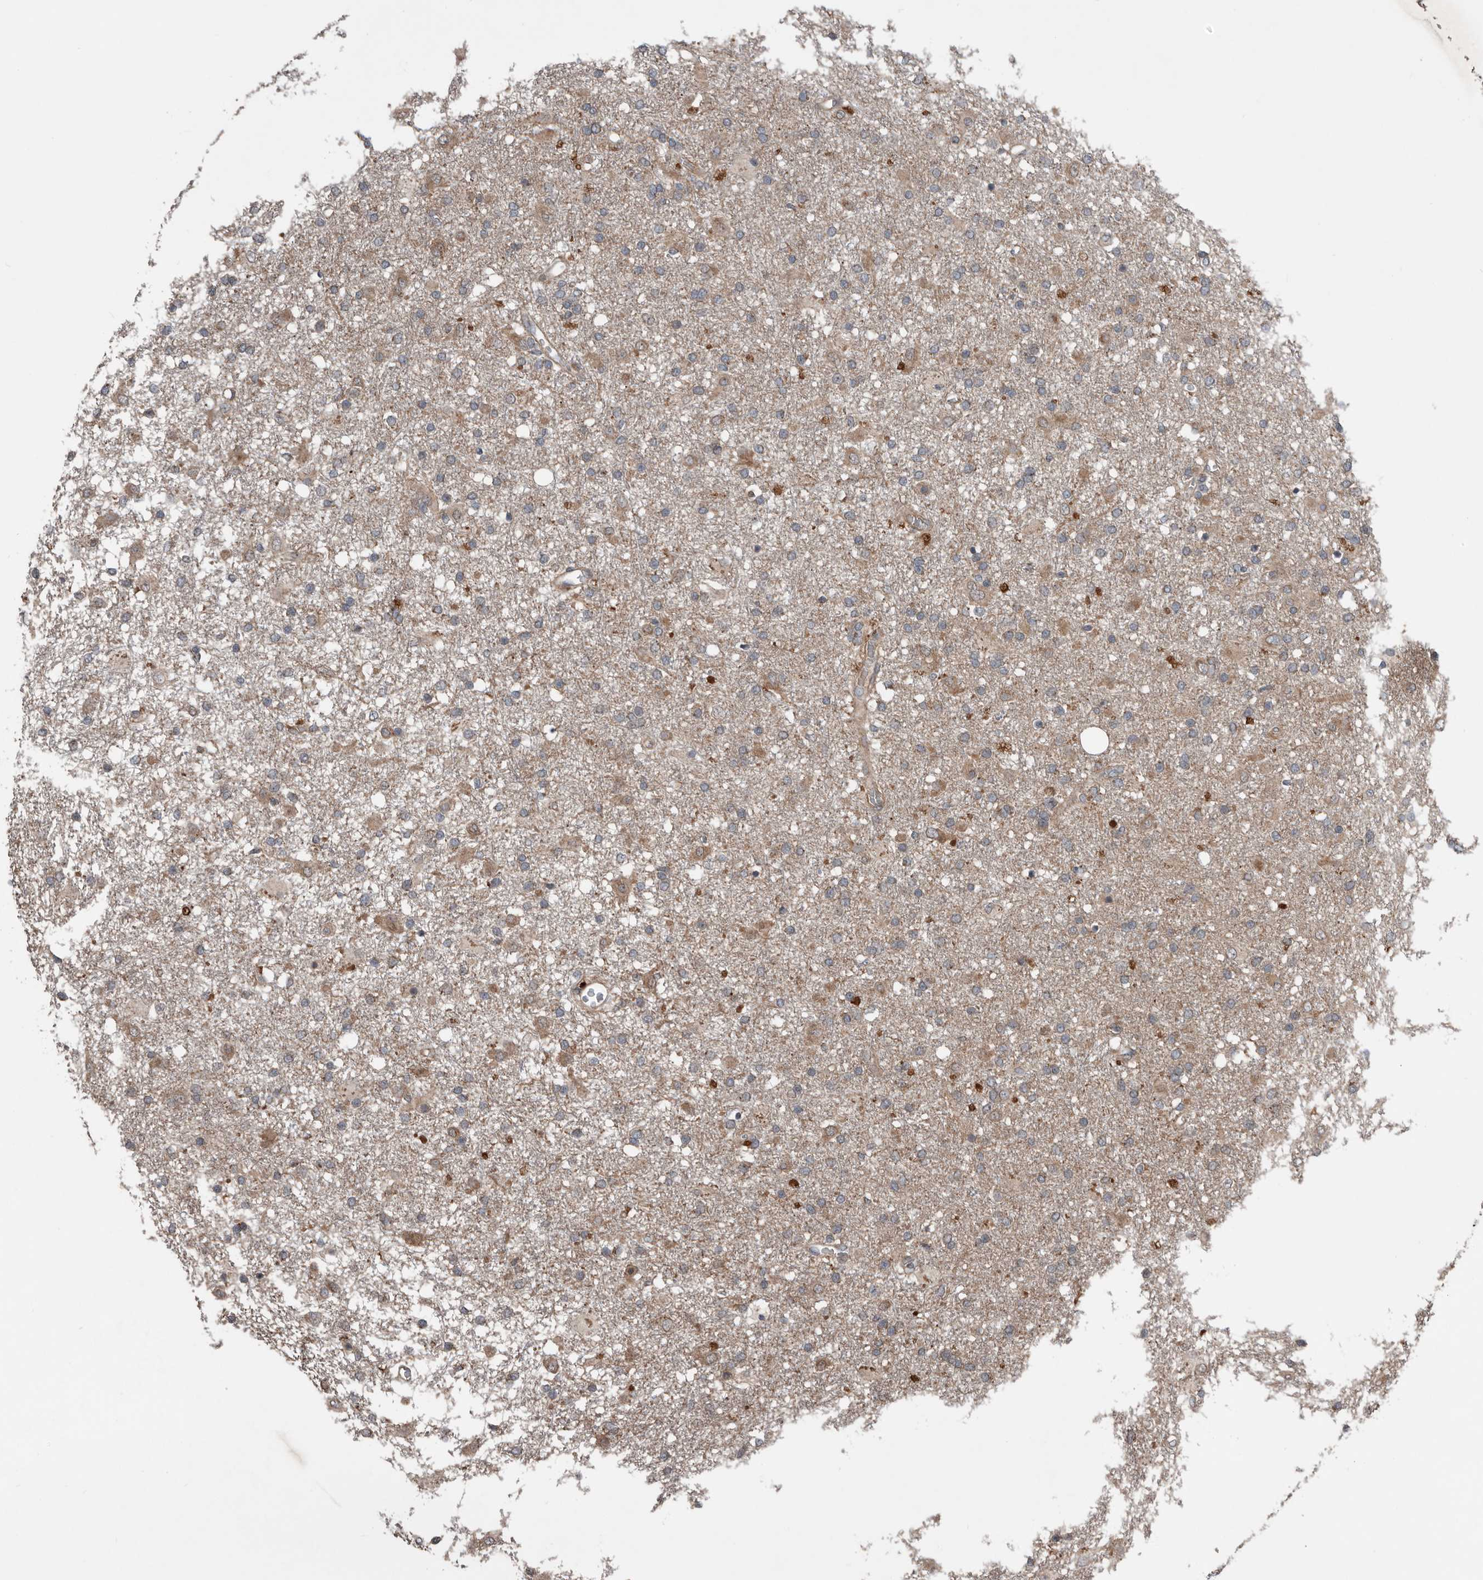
{"staining": {"intensity": "moderate", "quantity": "25%-75%", "location": "cytoplasmic/membranous"}, "tissue": "glioma", "cell_type": "Tumor cells", "image_type": "cancer", "snomed": [{"axis": "morphology", "description": "Glioma, malignant, Low grade"}, {"axis": "topography", "description": "Brain"}], "caption": "High-power microscopy captured an immunohistochemistry (IHC) histopathology image of glioma, revealing moderate cytoplasmic/membranous expression in about 25%-75% of tumor cells. Using DAB (brown) and hematoxylin (blue) stains, captured at high magnification using brightfield microscopy.", "gene": "DNAJB4", "patient": {"sex": "male", "age": 65}}